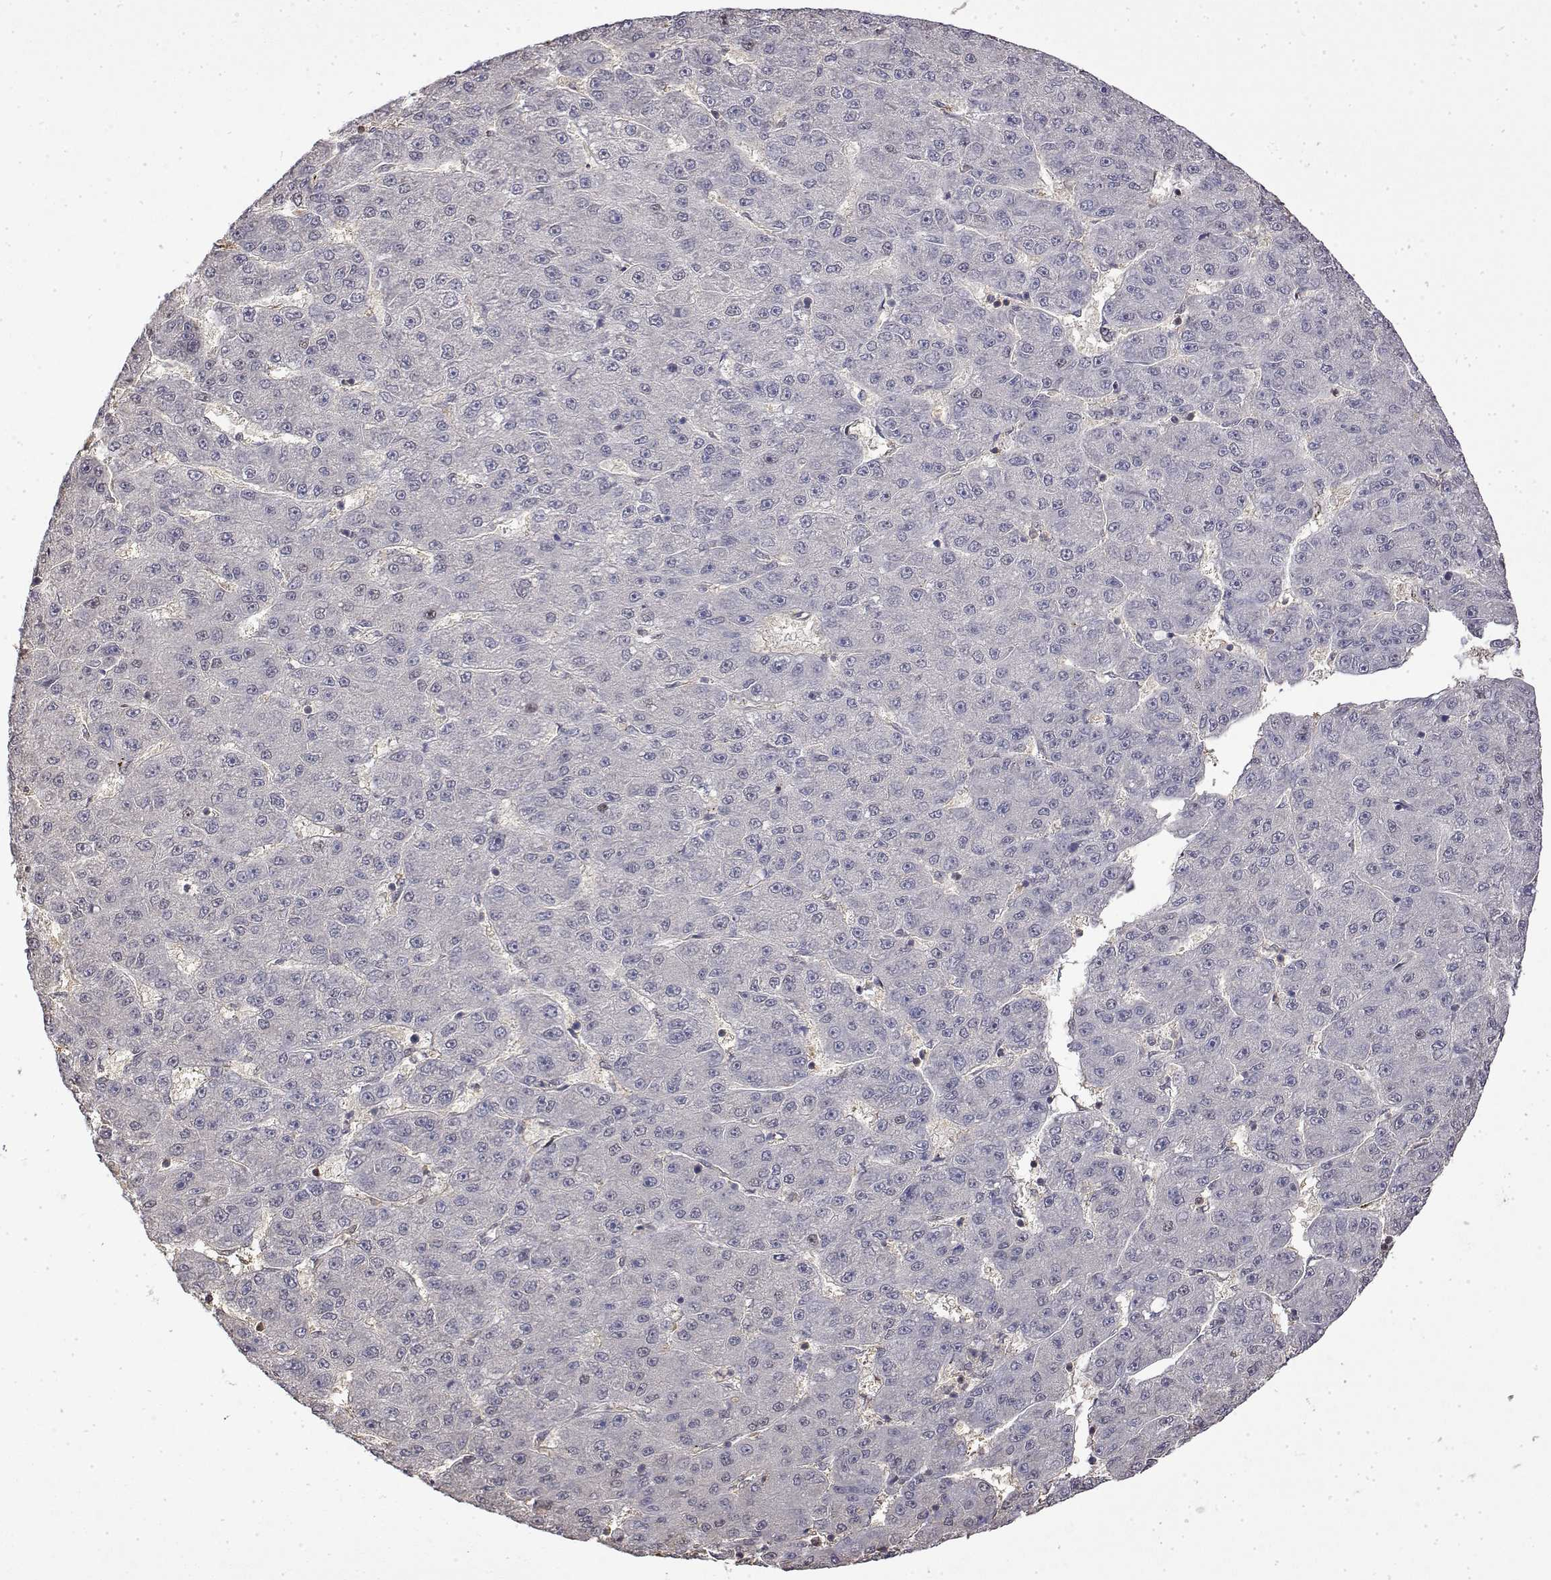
{"staining": {"intensity": "negative", "quantity": "none", "location": "none"}, "tissue": "liver cancer", "cell_type": "Tumor cells", "image_type": "cancer", "snomed": [{"axis": "morphology", "description": "Carcinoma, Hepatocellular, NOS"}, {"axis": "topography", "description": "Liver"}], "caption": "A micrograph of human liver cancer is negative for staining in tumor cells. (DAB immunohistochemistry visualized using brightfield microscopy, high magnification).", "gene": "TPI1", "patient": {"sex": "male", "age": 67}}